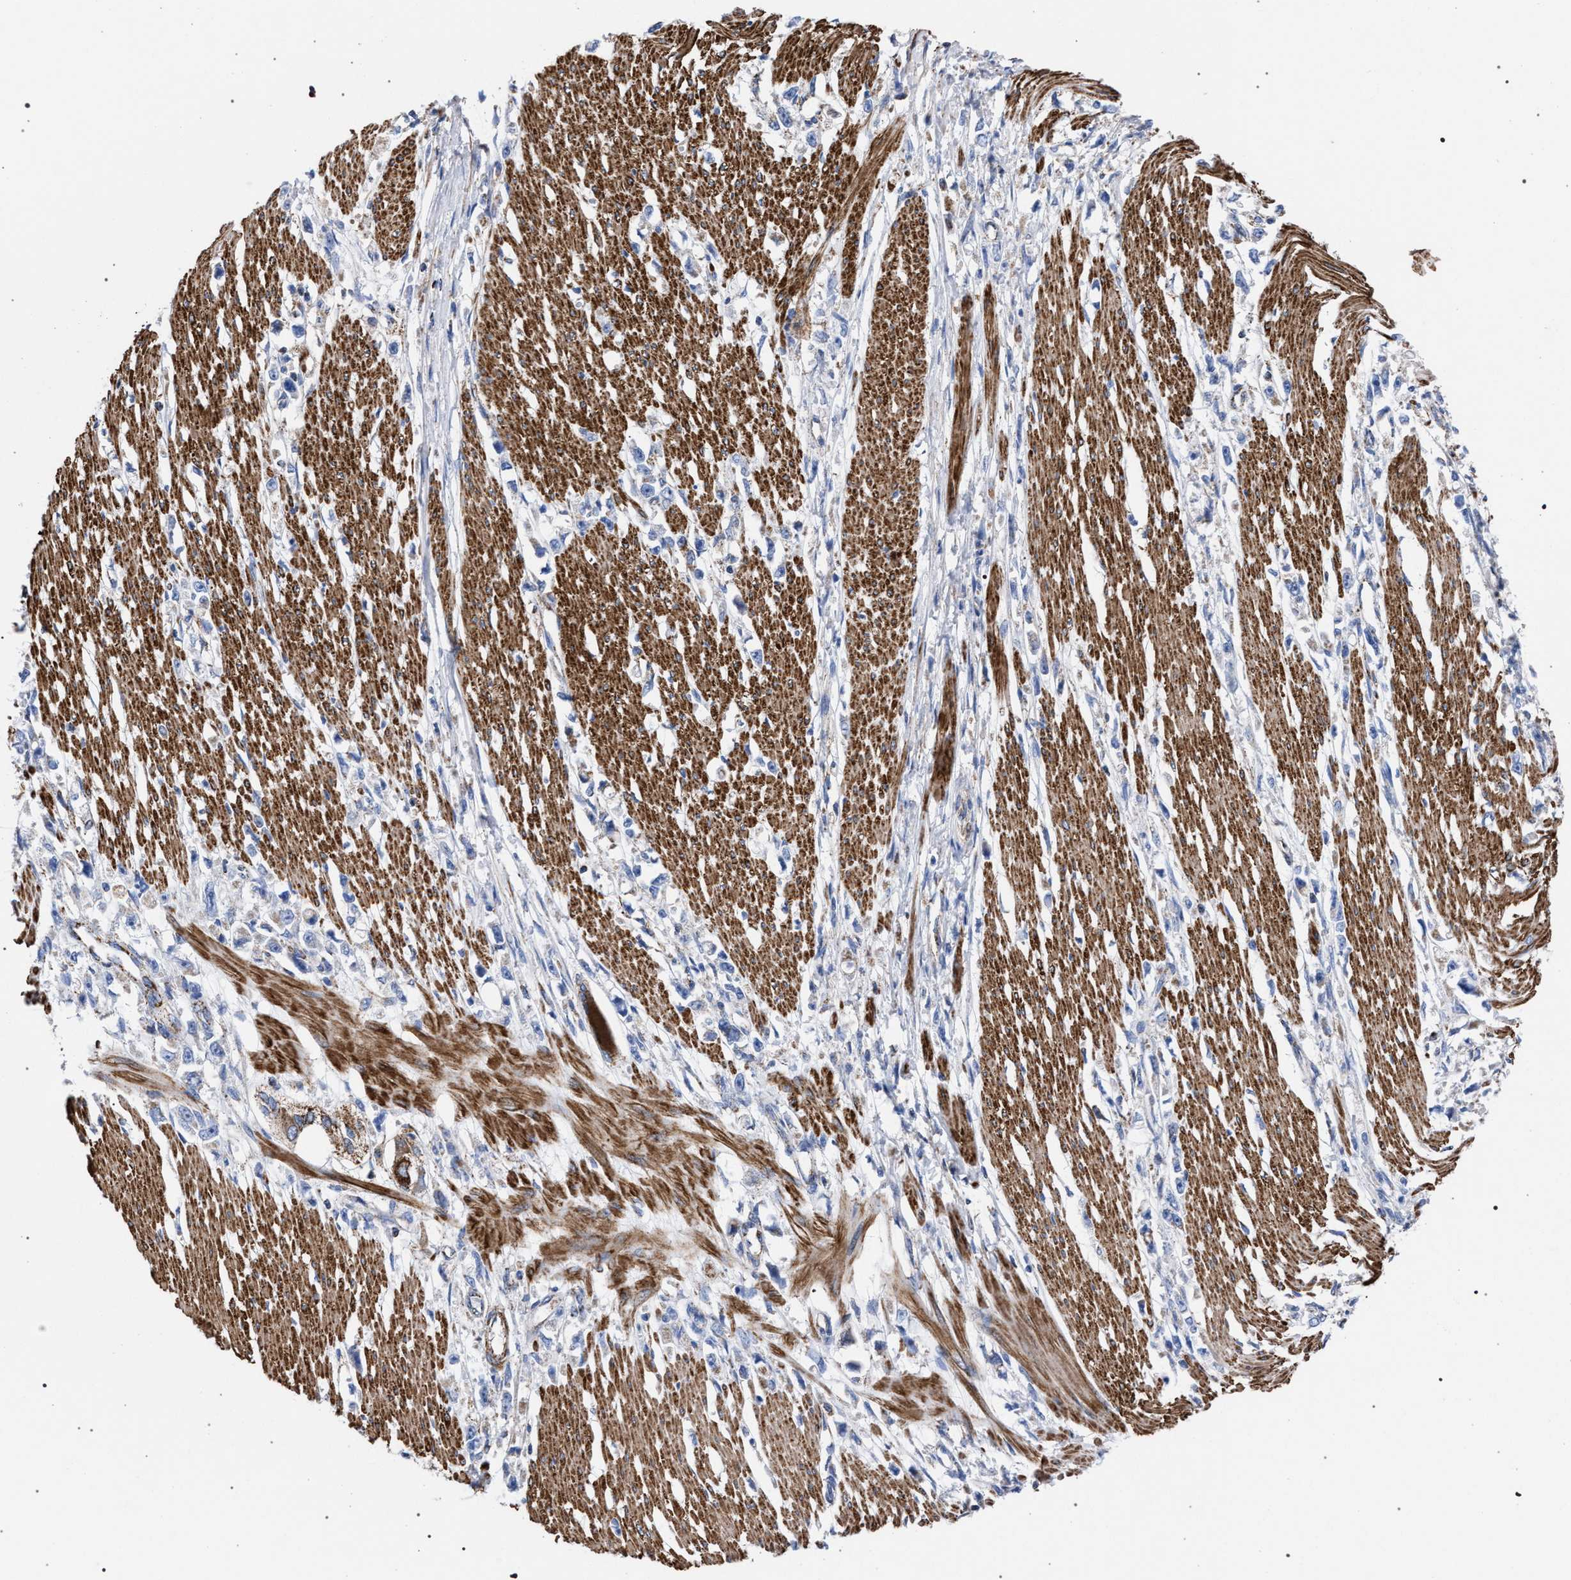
{"staining": {"intensity": "moderate", "quantity": "<25%", "location": "cytoplasmic/membranous"}, "tissue": "stomach cancer", "cell_type": "Tumor cells", "image_type": "cancer", "snomed": [{"axis": "morphology", "description": "Adenocarcinoma, NOS"}, {"axis": "topography", "description": "Stomach"}], "caption": "Brown immunohistochemical staining in stomach adenocarcinoma exhibits moderate cytoplasmic/membranous expression in about <25% of tumor cells.", "gene": "ACADS", "patient": {"sex": "female", "age": 59}}